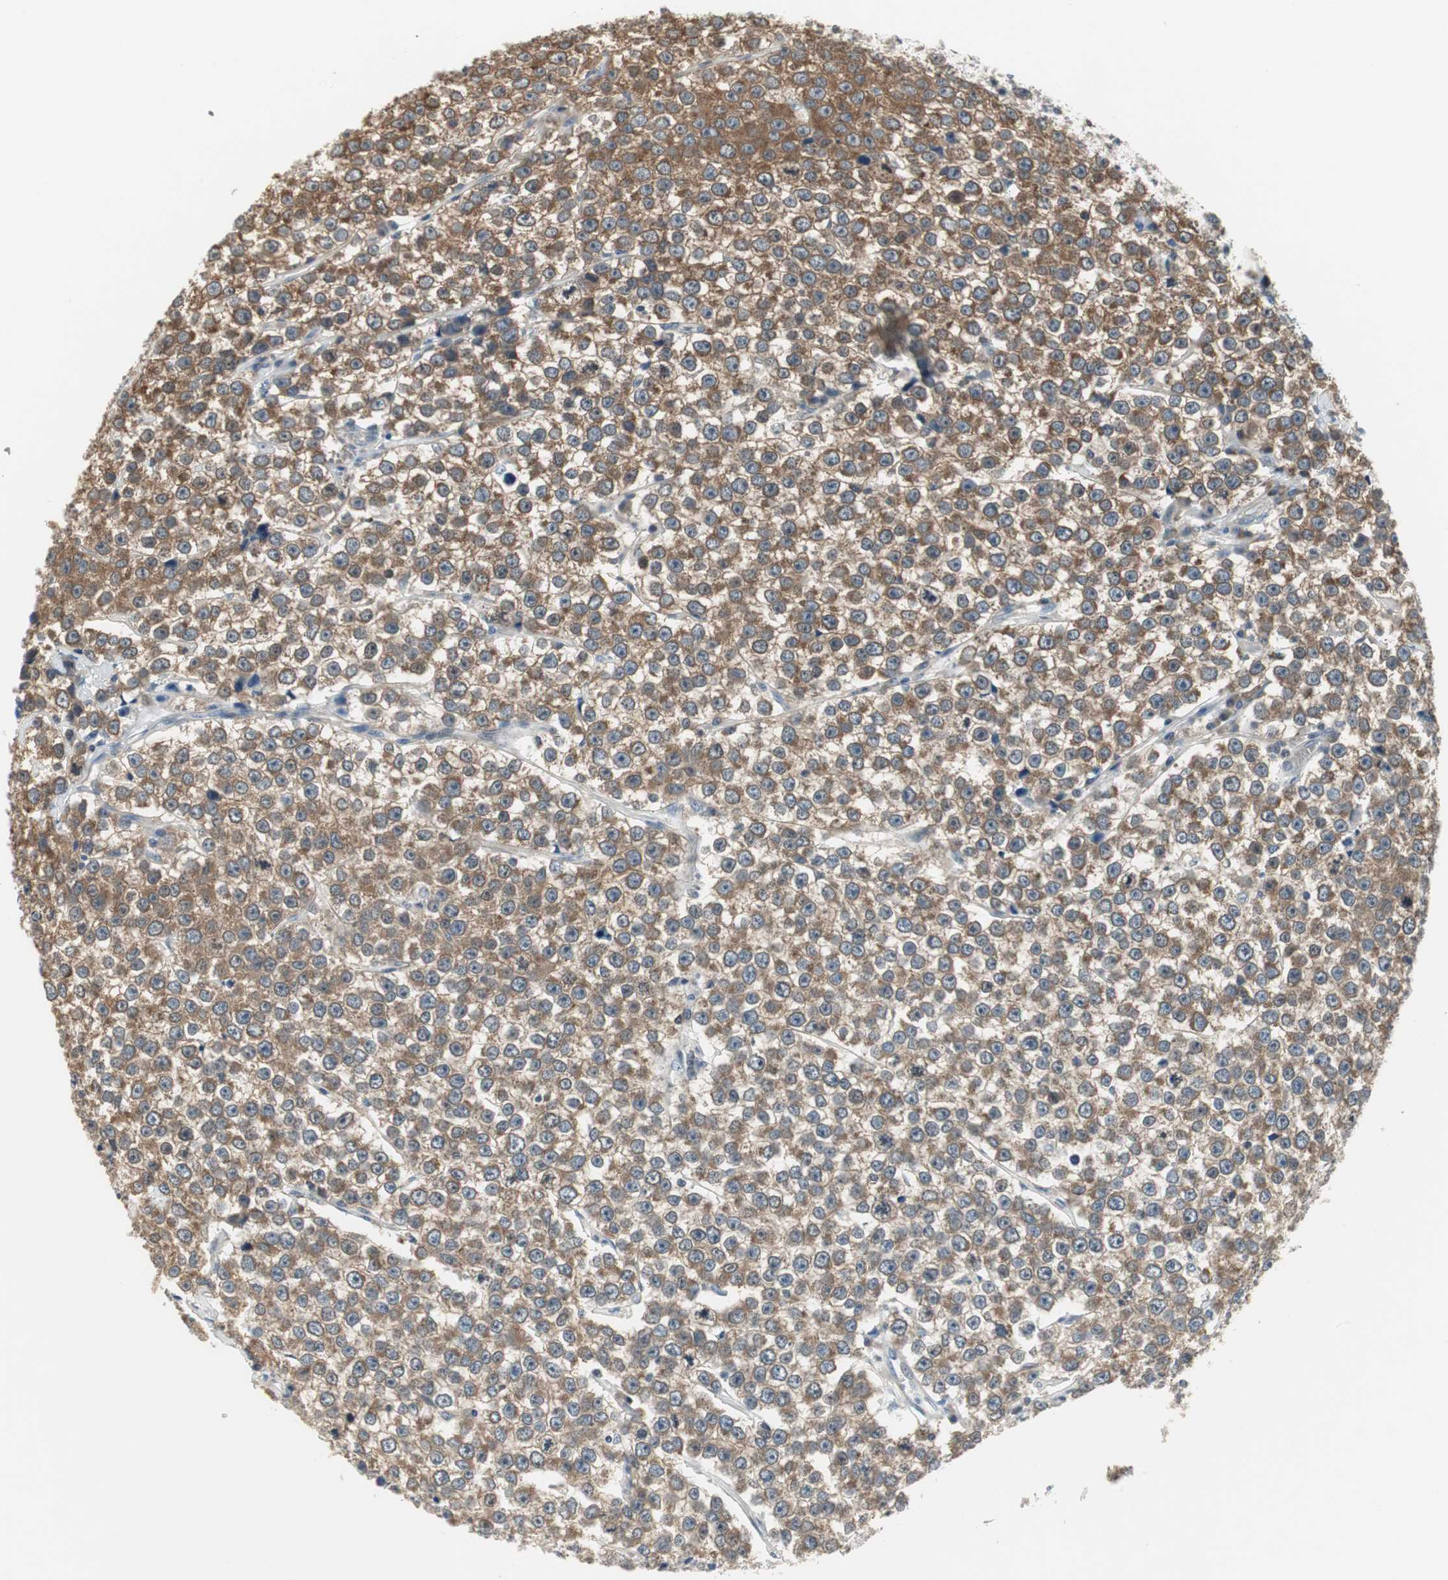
{"staining": {"intensity": "moderate", "quantity": ">75%", "location": "cytoplasmic/membranous"}, "tissue": "testis cancer", "cell_type": "Tumor cells", "image_type": "cancer", "snomed": [{"axis": "morphology", "description": "Seminoma, NOS"}, {"axis": "morphology", "description": "Carcinoma, Embryonal, NOS"}, {"axis": "topography", "description": "Testis"}], "caption": "Testis embryonal carcinoma stained for a protein (brown) reveals moderate cytoplasmic/membranous positive expression in approximately >75% of tumor cells.", "gene": "CCT5", "patient": {"sex": "male", "age": 52}}